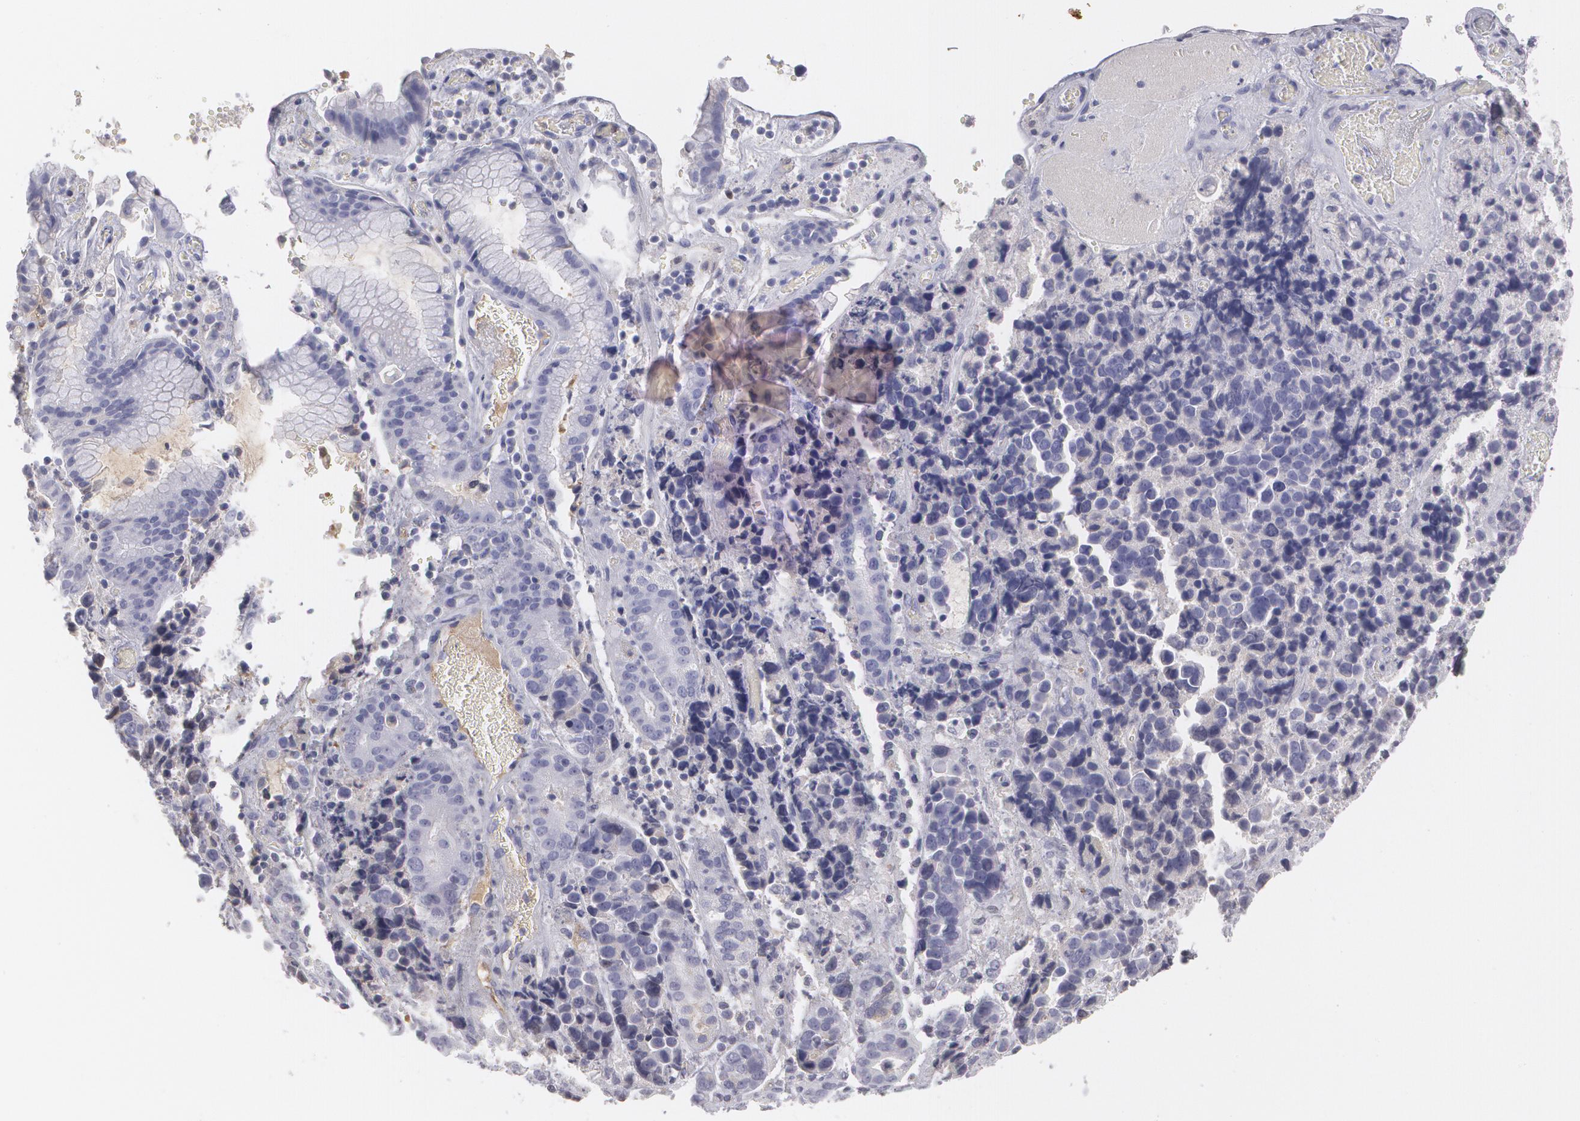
{"staining": {"intensity": "negative", "quantity": "none", "location": "none"}, "tissue": "stomach cancer", "cell_type": "Tumor cells", "image_type": "cancer", "snomed": [{"axis": "morphology", "description": "Adenocarcinoma, NOS"}, {"axis": "topography", "description": "Stomach, upper"}], "caption": "High magnification brightfield microscopy of stomach cancer stained with DAB (brown) and counterstained with hematoxylin (blue): tumor cells show no significant staining.", "gene": "SERPINA1", "patient": {"sex": "male", "age": 71}}